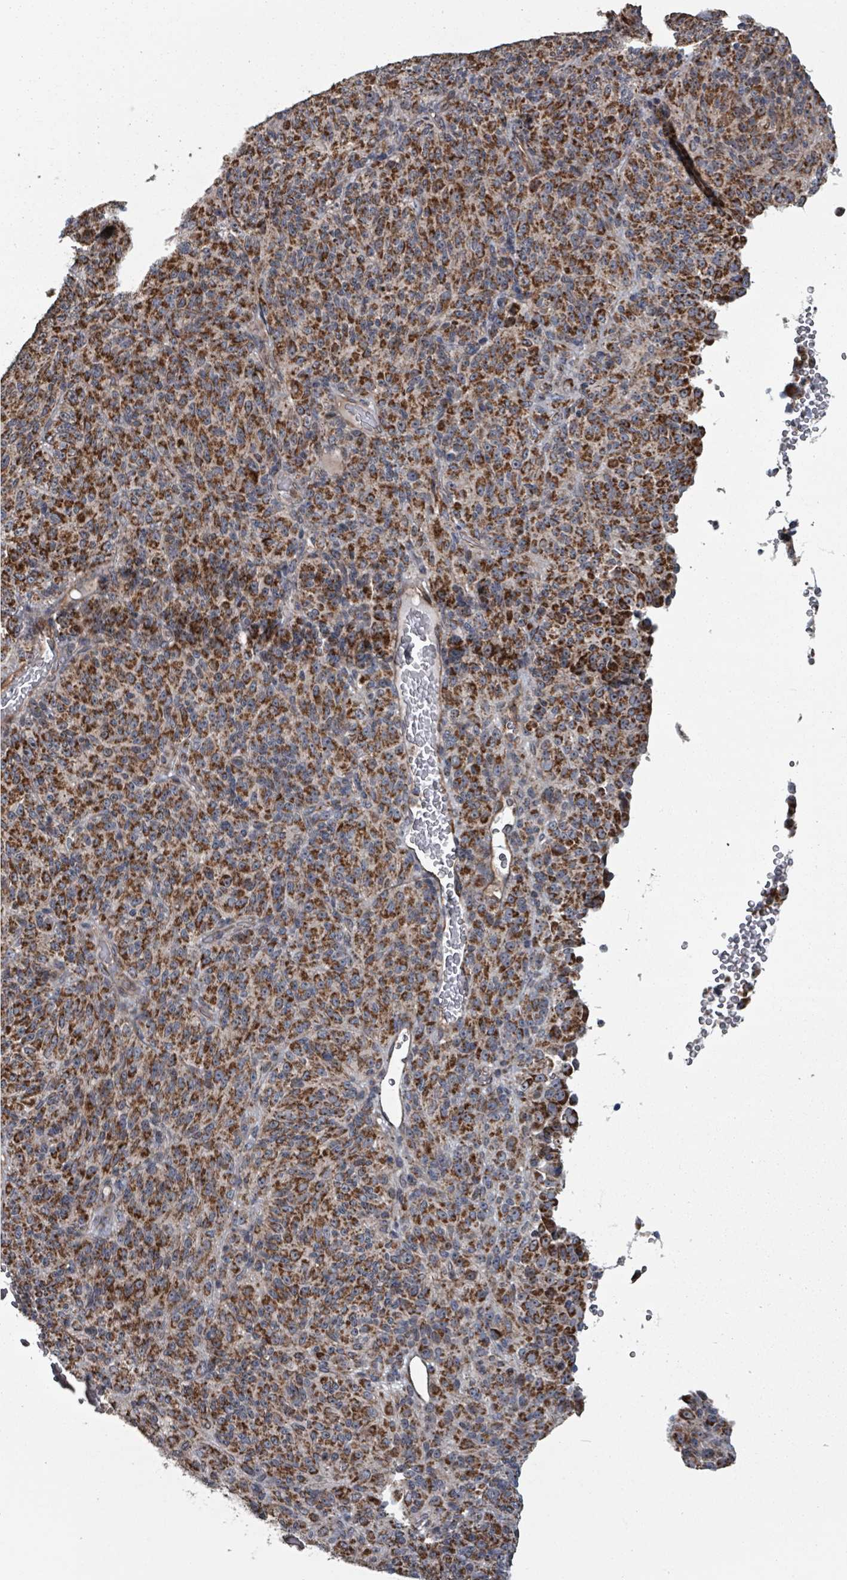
{"staining": {"intensity": "strong", "quantity": ">75%", "location": "cytoplasmic/membranous"}, "tissue": "melanoma", "cell_type": "Tumor cells", "image_type": "cancer", "snomed": [{"axis": "morphology", "description": "Malignant melanoma, Metastatic site"}, {"axis": "topography", "description": "Brain"}], "caption": "DAB (3,3'-diaminobenzidine) immunohistochemical staining of human melanoma reveals strong cytoplasmic/membranous protein positivity in approximately >75% of tumor cells. The staining is performed using DAB brown chromogen to label protein expression. The nuclei are counter-stained blue using hematoxylin.", "gene": "MRPL4", "patient": {"sex": "female", "age": 56}}